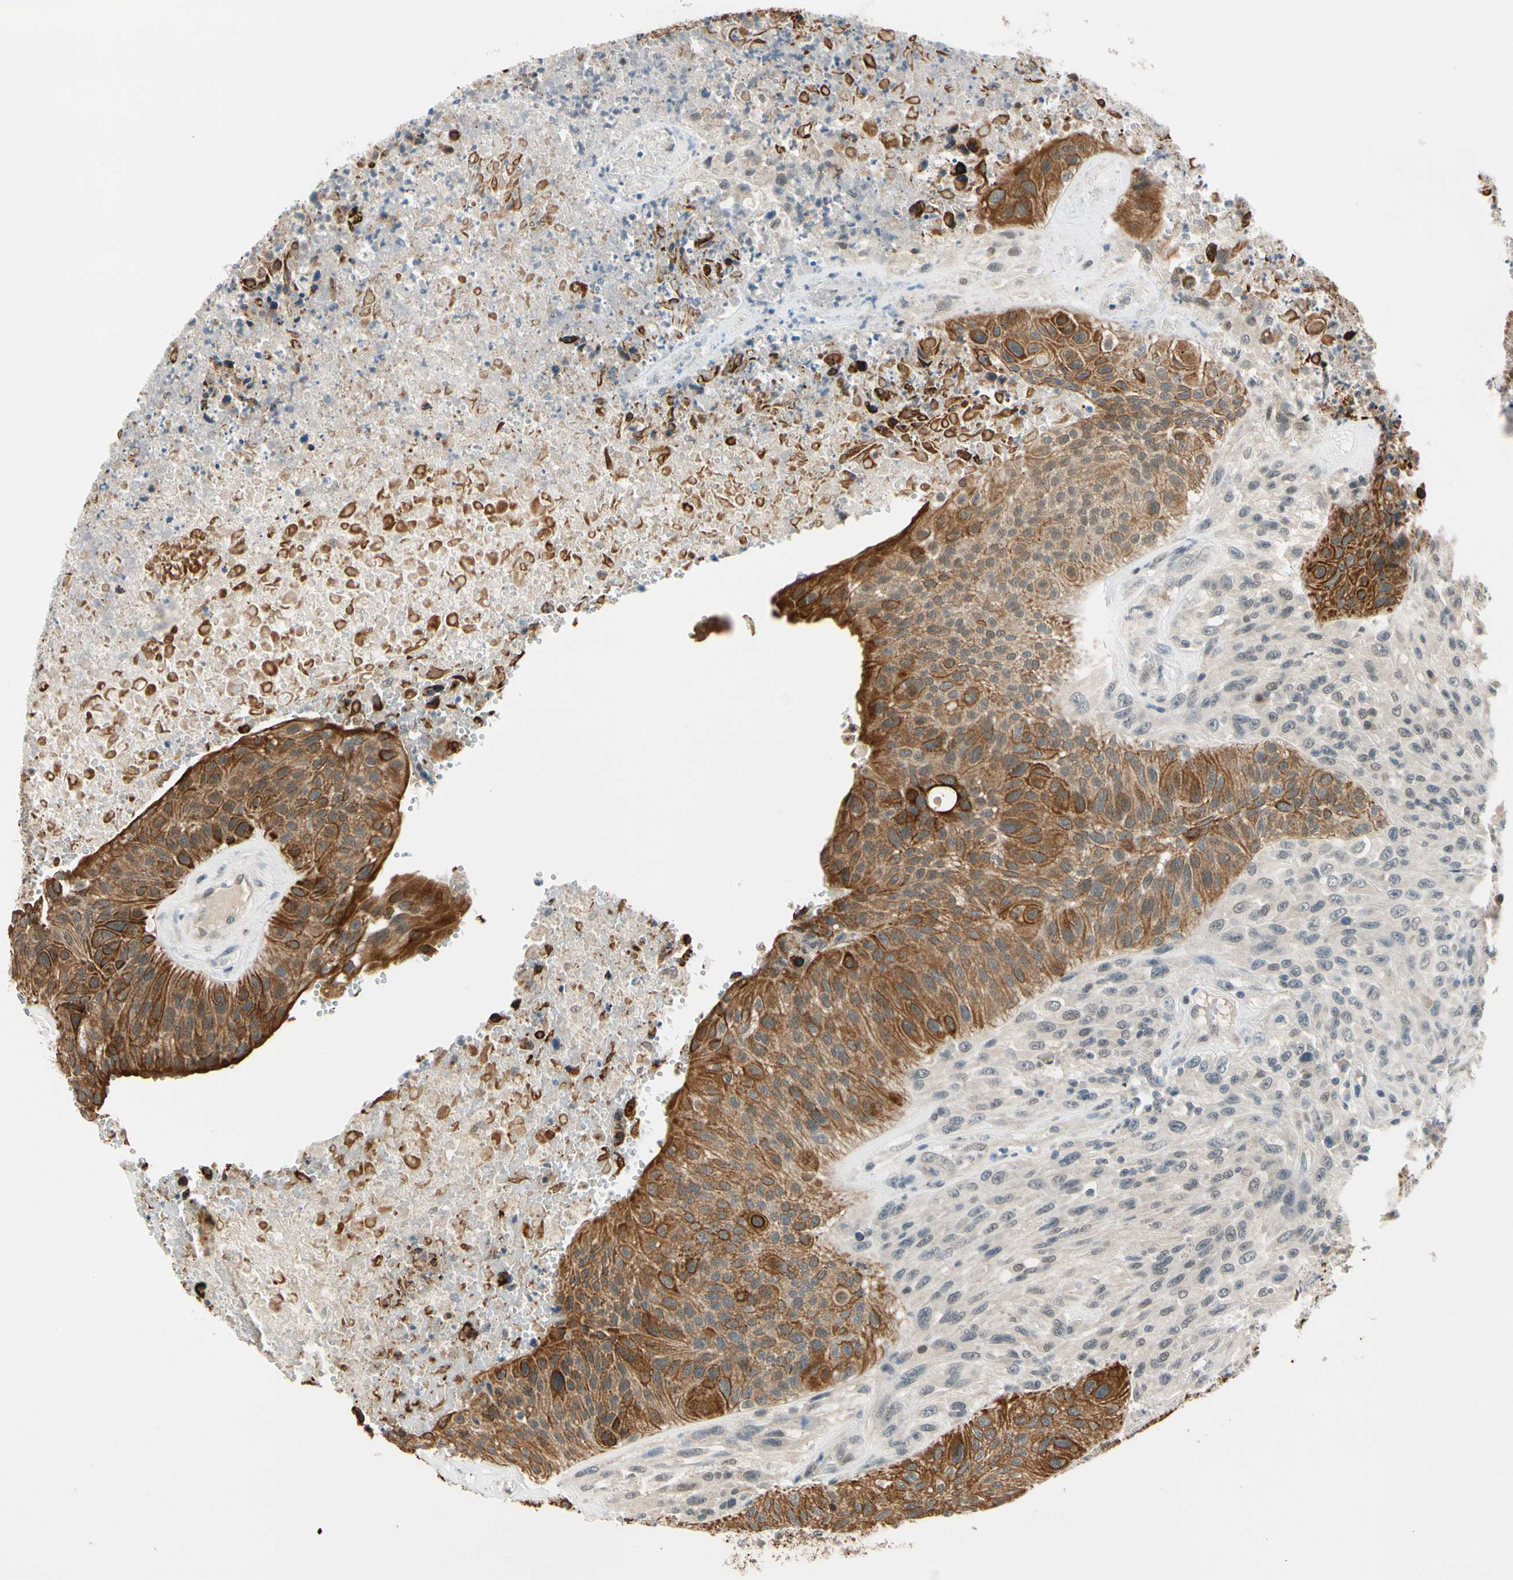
{"staining": {"intensity": "strong", "quantity": ">75%", "location": "cytoplasmic/membranous"}, "tissue": "urothelial cancer", "cell_type": "Tumor cells", "image_type": "cancer", "snomed": [{"axis": "morphology", "description": "Urothelial carcinoma, High grade"}, {"axis": "topography", "description": "Urinary bladder"}], "caption": "This image displays immunohistochemistry staining of high-grade urothelial carcinoma, with high strong cytoplasmic/membranous staining in approximately >75% of tumor cells.", "gene": "TAF12", "patient": {"sex": "male", "age": 66}}